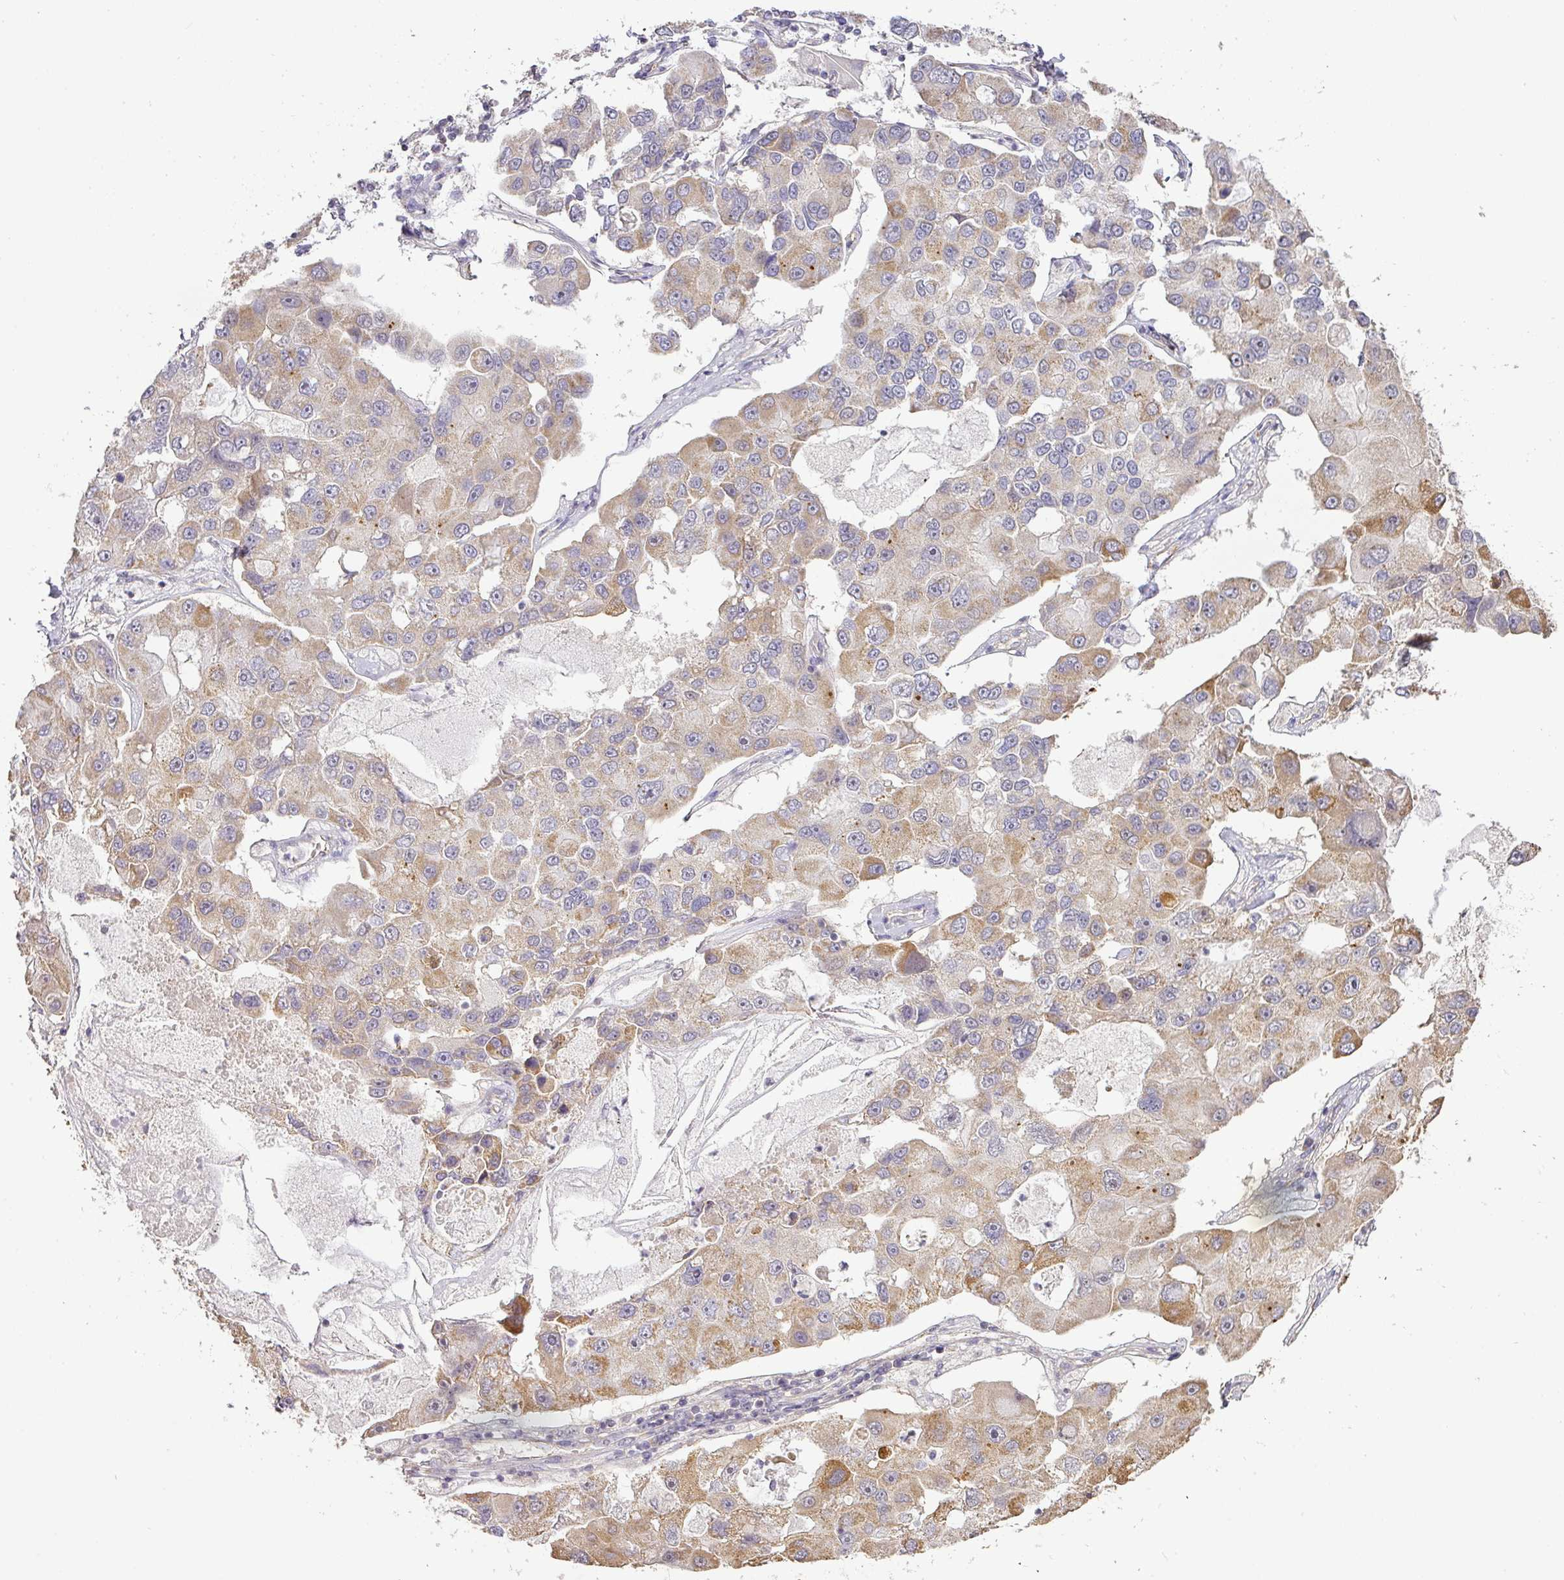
{"staining": {"intensity": "moderate", "quantity": "25%-75%", "location": "cytoplasmic/membranous"}, "tissue": "lung cancer", "cell_type": "Tumor cells", "image_type": "cancer", "snomed": [{"axis": "morphology", "description": "Adenocarcinoma, NOS"}, {"axis": "topography", "description": "Lung"}], "caption": "A medium amount of moderate cytoplasmic/membranous positivity is identified in approximately 25%-75% of tumor cells in lung adenocarcinoma tissue.", "gene": "MYOM2", "patient": {"sex": "female", "age": 54}}